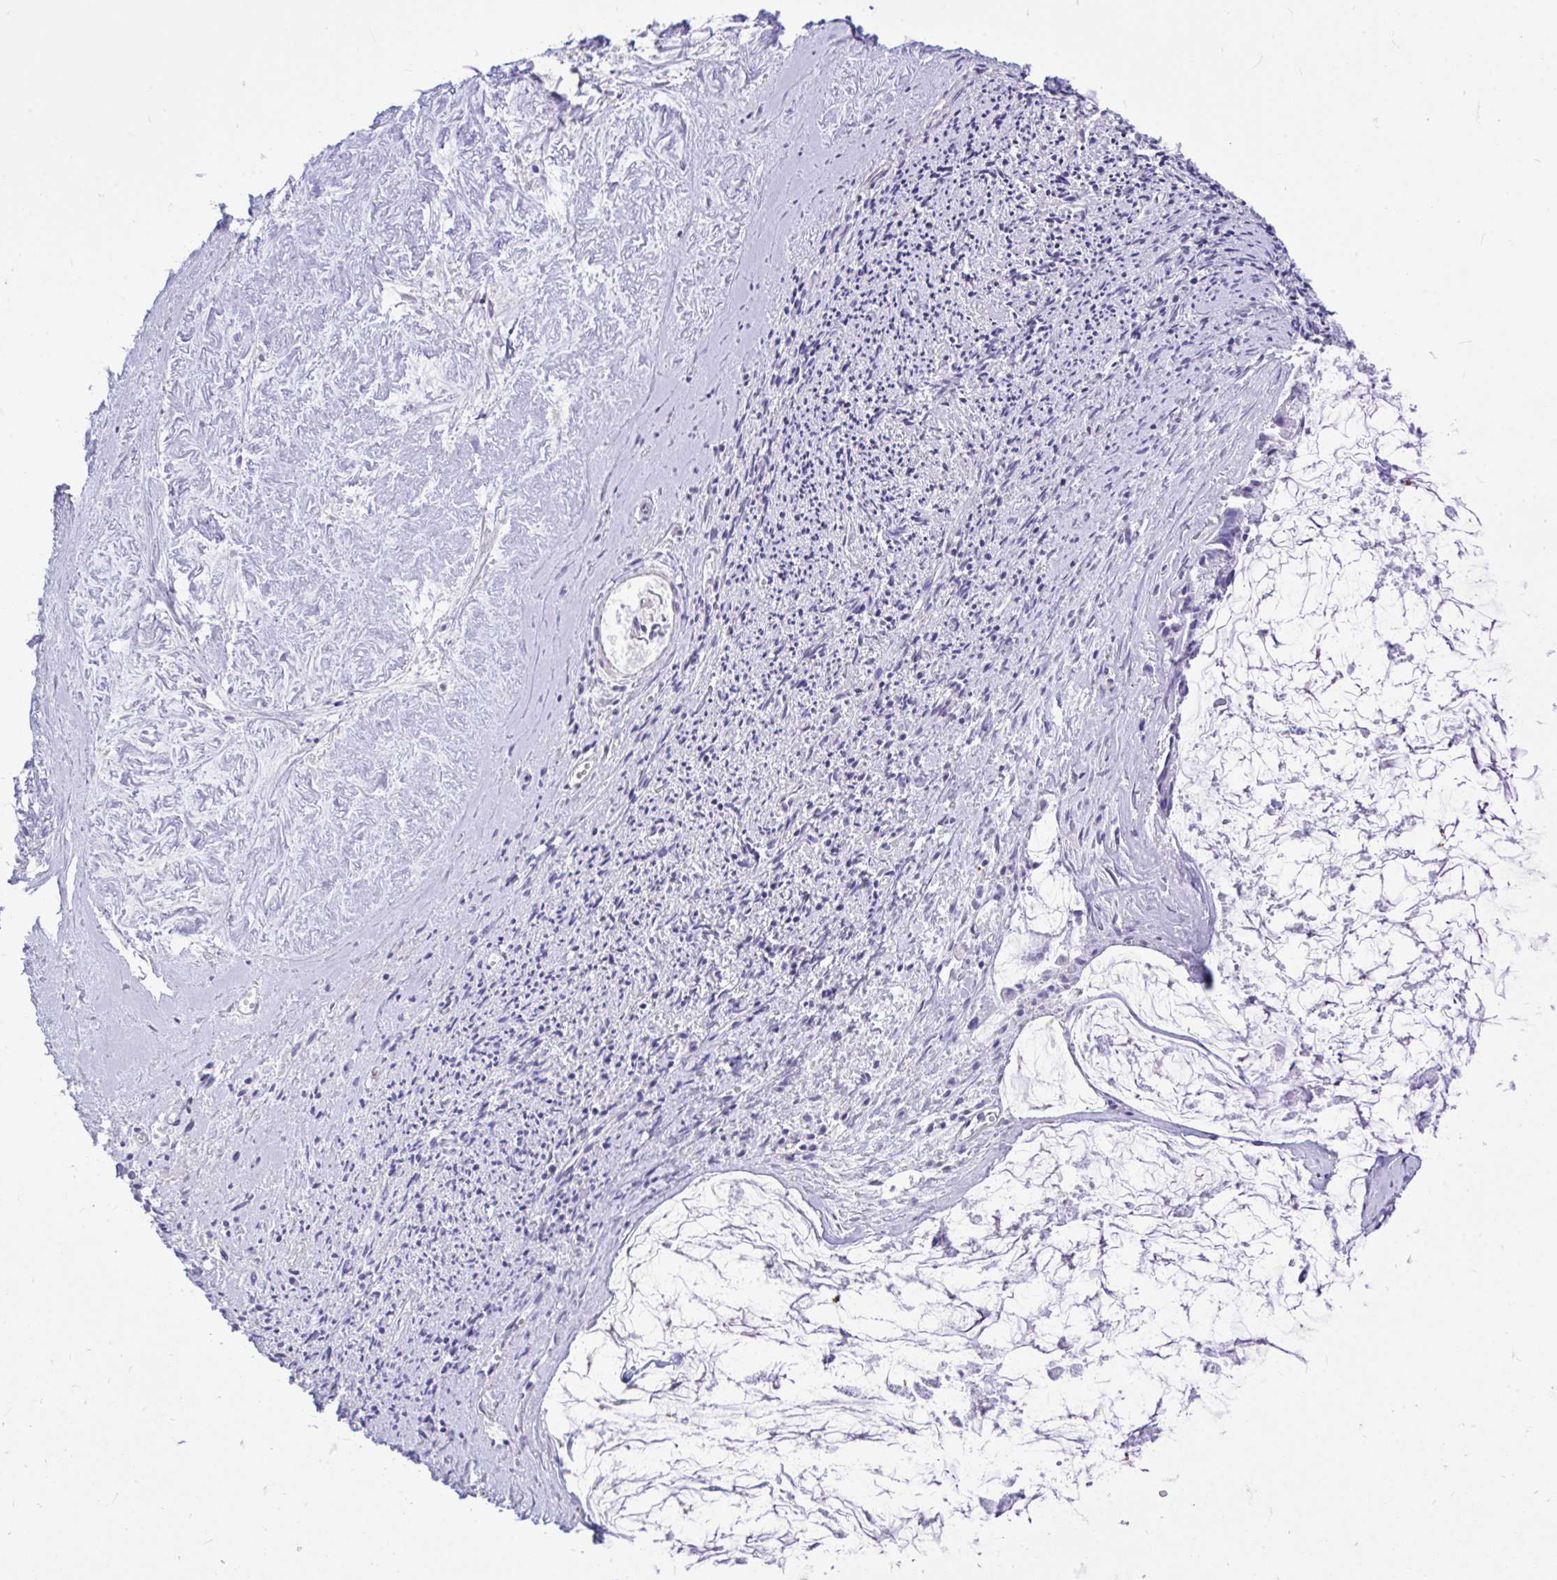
{"staining": {"intensity": "negative", "quantity": "none", "location": "none"}, "tissue": "ovarian cancer", "cell_type": "Tumor cells", "image_type": "cancer", "snomed": [{"axis": "morphology", "description": "Cystadenocarcinoma, mucinous, NOS"}, {"axis": "topography", "description": "Ovary"}], "caption": "DAB immunohistochemical staining of ovarian cancer (mucinous cystadenocarcinoma) shows no significant expression in tumor cells.", "gene": "TLR7", "patient": {"sex": "female", "age": 90}}